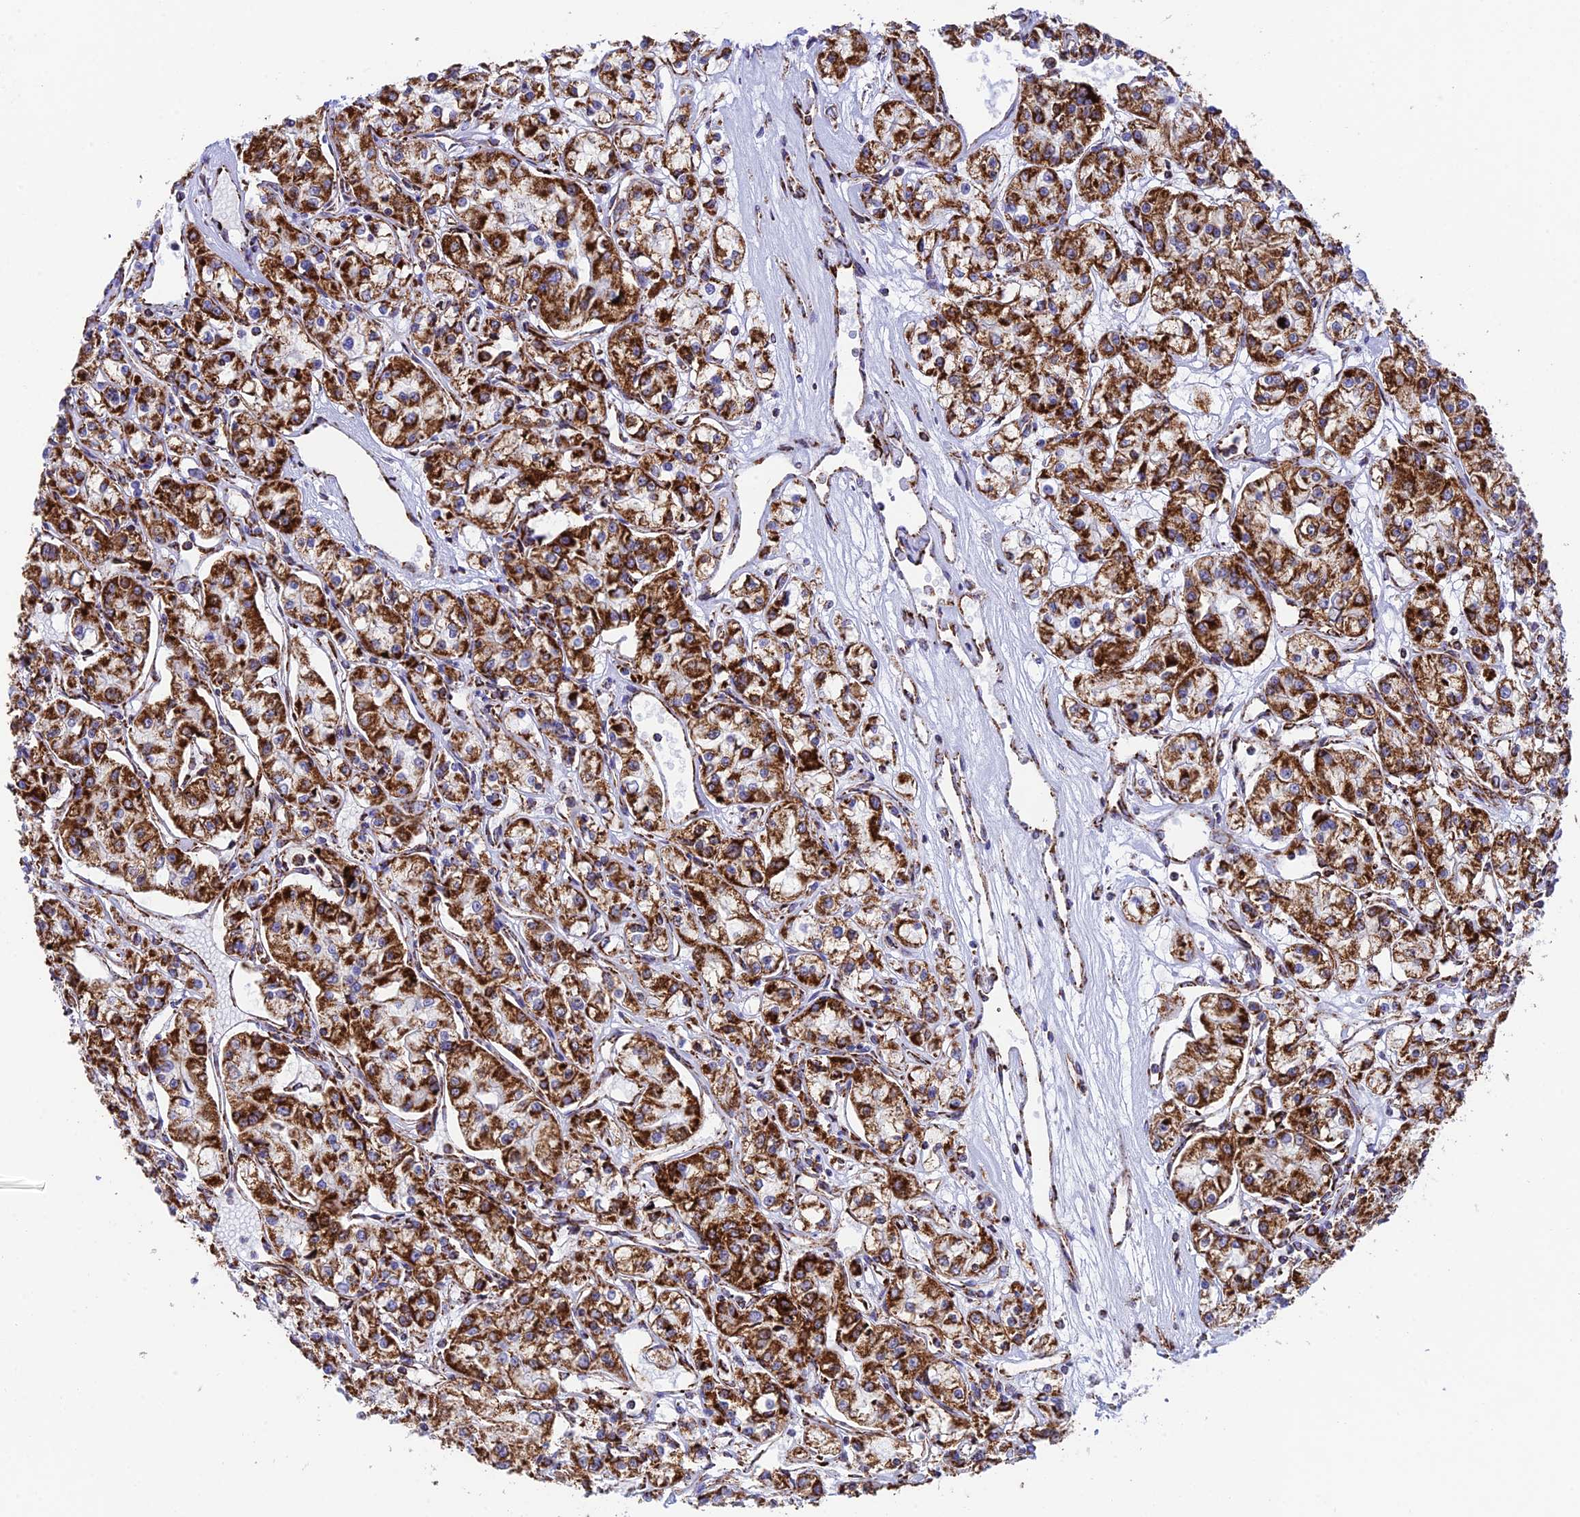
{"staining": {"intensity": "strong", "quantity": ">75%", "location": "cytoplasmic/membranous"}, "tissue": "renal cancer", "cell_type": "Tumor cells", "image_type": "cancer", "snomed": [{"axis": "morphology", "description": "Adenocarcinoma, NOS"}, {"axis": "topography", "description": "Kidney"}], "caption": "About >75% of tumor cells in renal cancer (adenocarcinoma) display strong cytoplasmic/membranous protein expression as visualized by brown immunohistochemical staining.", "gene": "CHCHD3", "patient": {"sex": "female", "age": 59}}